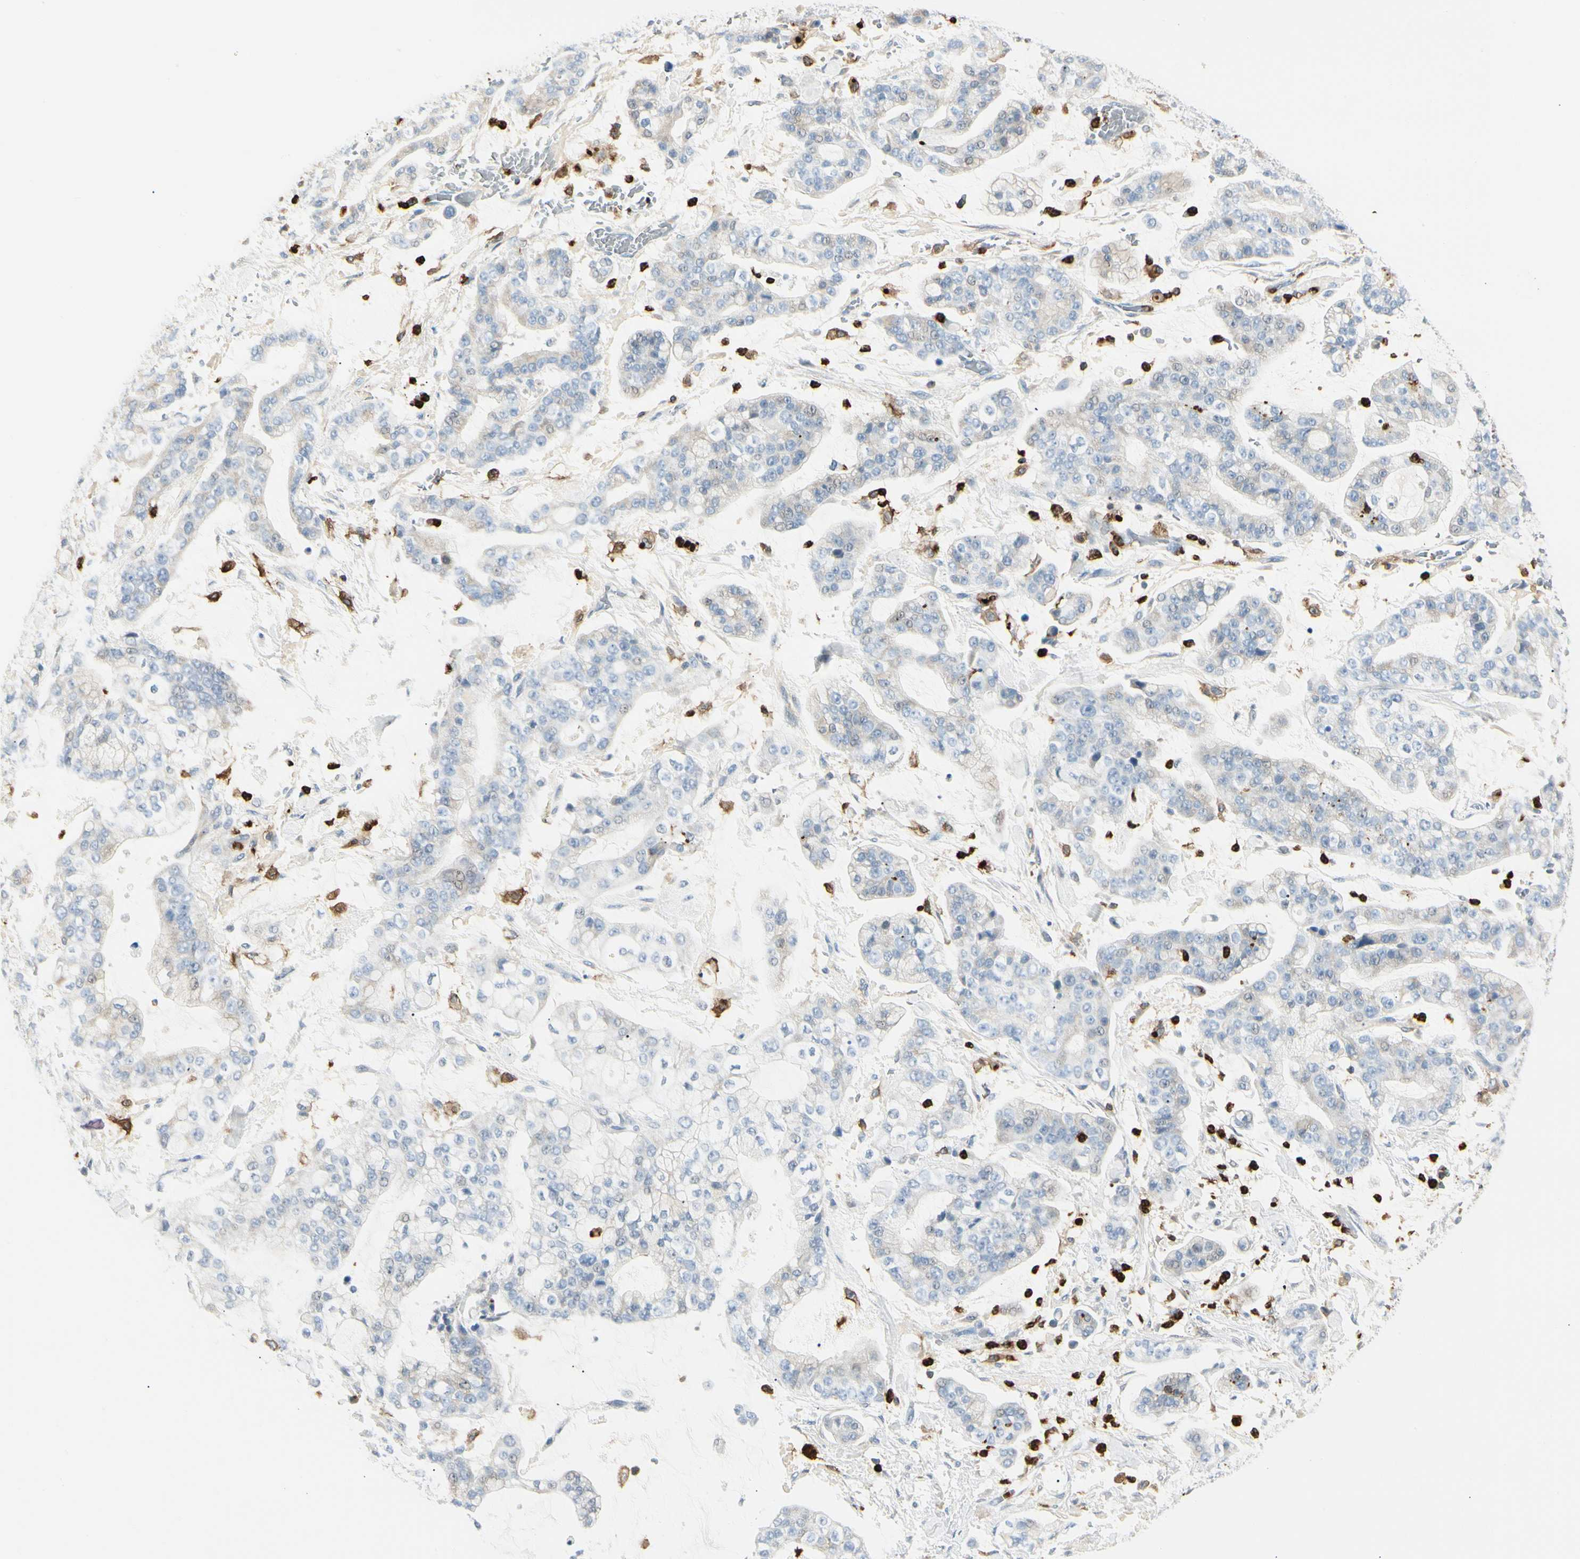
{"staining": {"intensity": "negative", "quantity": "none", "location": "none"}, "tissue": "stomach cancer", "cell_type": "Tumor cells", "image_type": "cancer", "snomed": [{"axis": "morphology", "description": "Normal tissue, NOS"}, {"axis": "morphology", "description": "Adenocarcinoma, NOS"}, {"axis": "topography", "description": "Stomach, upper"}, {"axis": "topography", "description": "Stomach"}], "caption": "This is a photomicrograph of immunohistochemistry staining of stomach cancer, which shows no staining in tumor cells.", "gene": "ITGB2", "patient": {"sex": "male", "age": 76}}